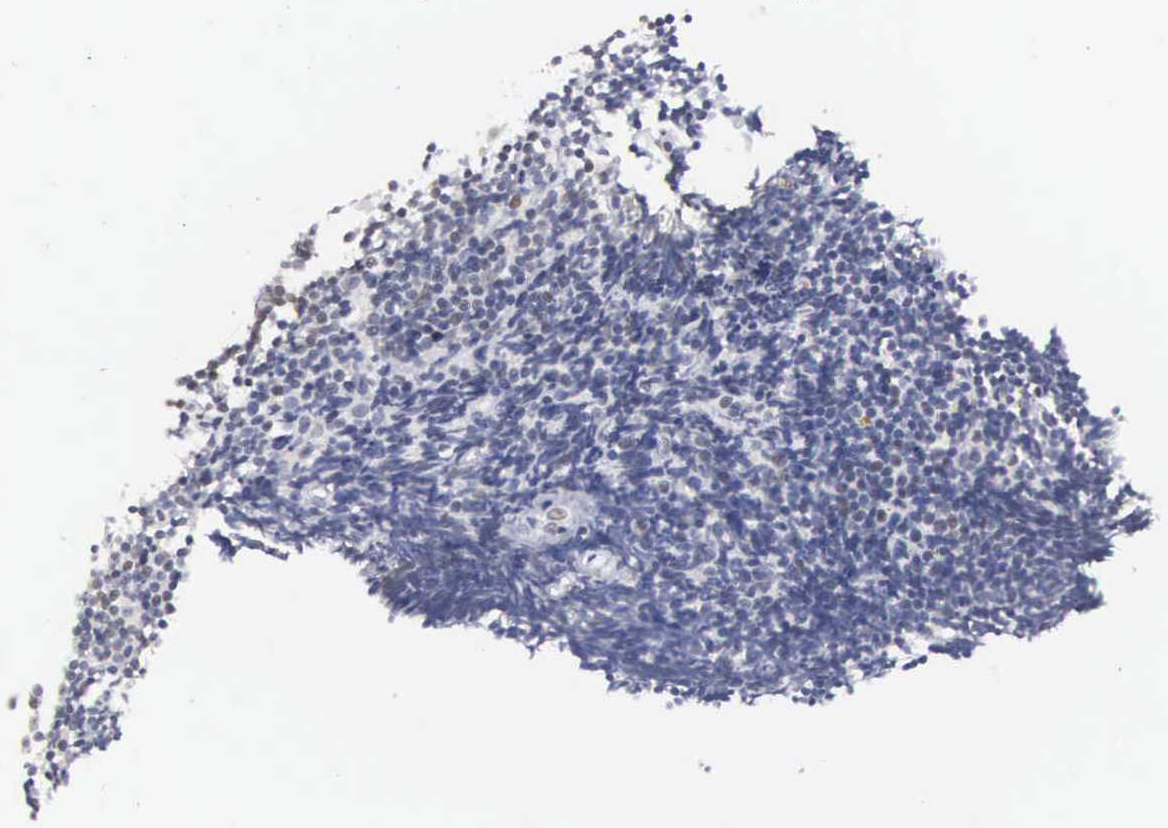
{"staining": {"intensity": "weak", "quantity": "25%-75%", "location": "nuclear"}, "tissue": "lymphoma", "cell_type": "Tumor cells", "image_type": "cancer", "snomed": [{"axis": "morphology", "description": "Malignant lymphoma, non-Hodgkin's type, Low grade"}, {"axis": "topography", "description": "Lymph node"}], "caption": "A histopathology image of human lymphoma stained for a protein shows weak nuclear brown staining in tumor cells.", "gene": "ETV6", "patient": {"sex": "female", "age": 51}}